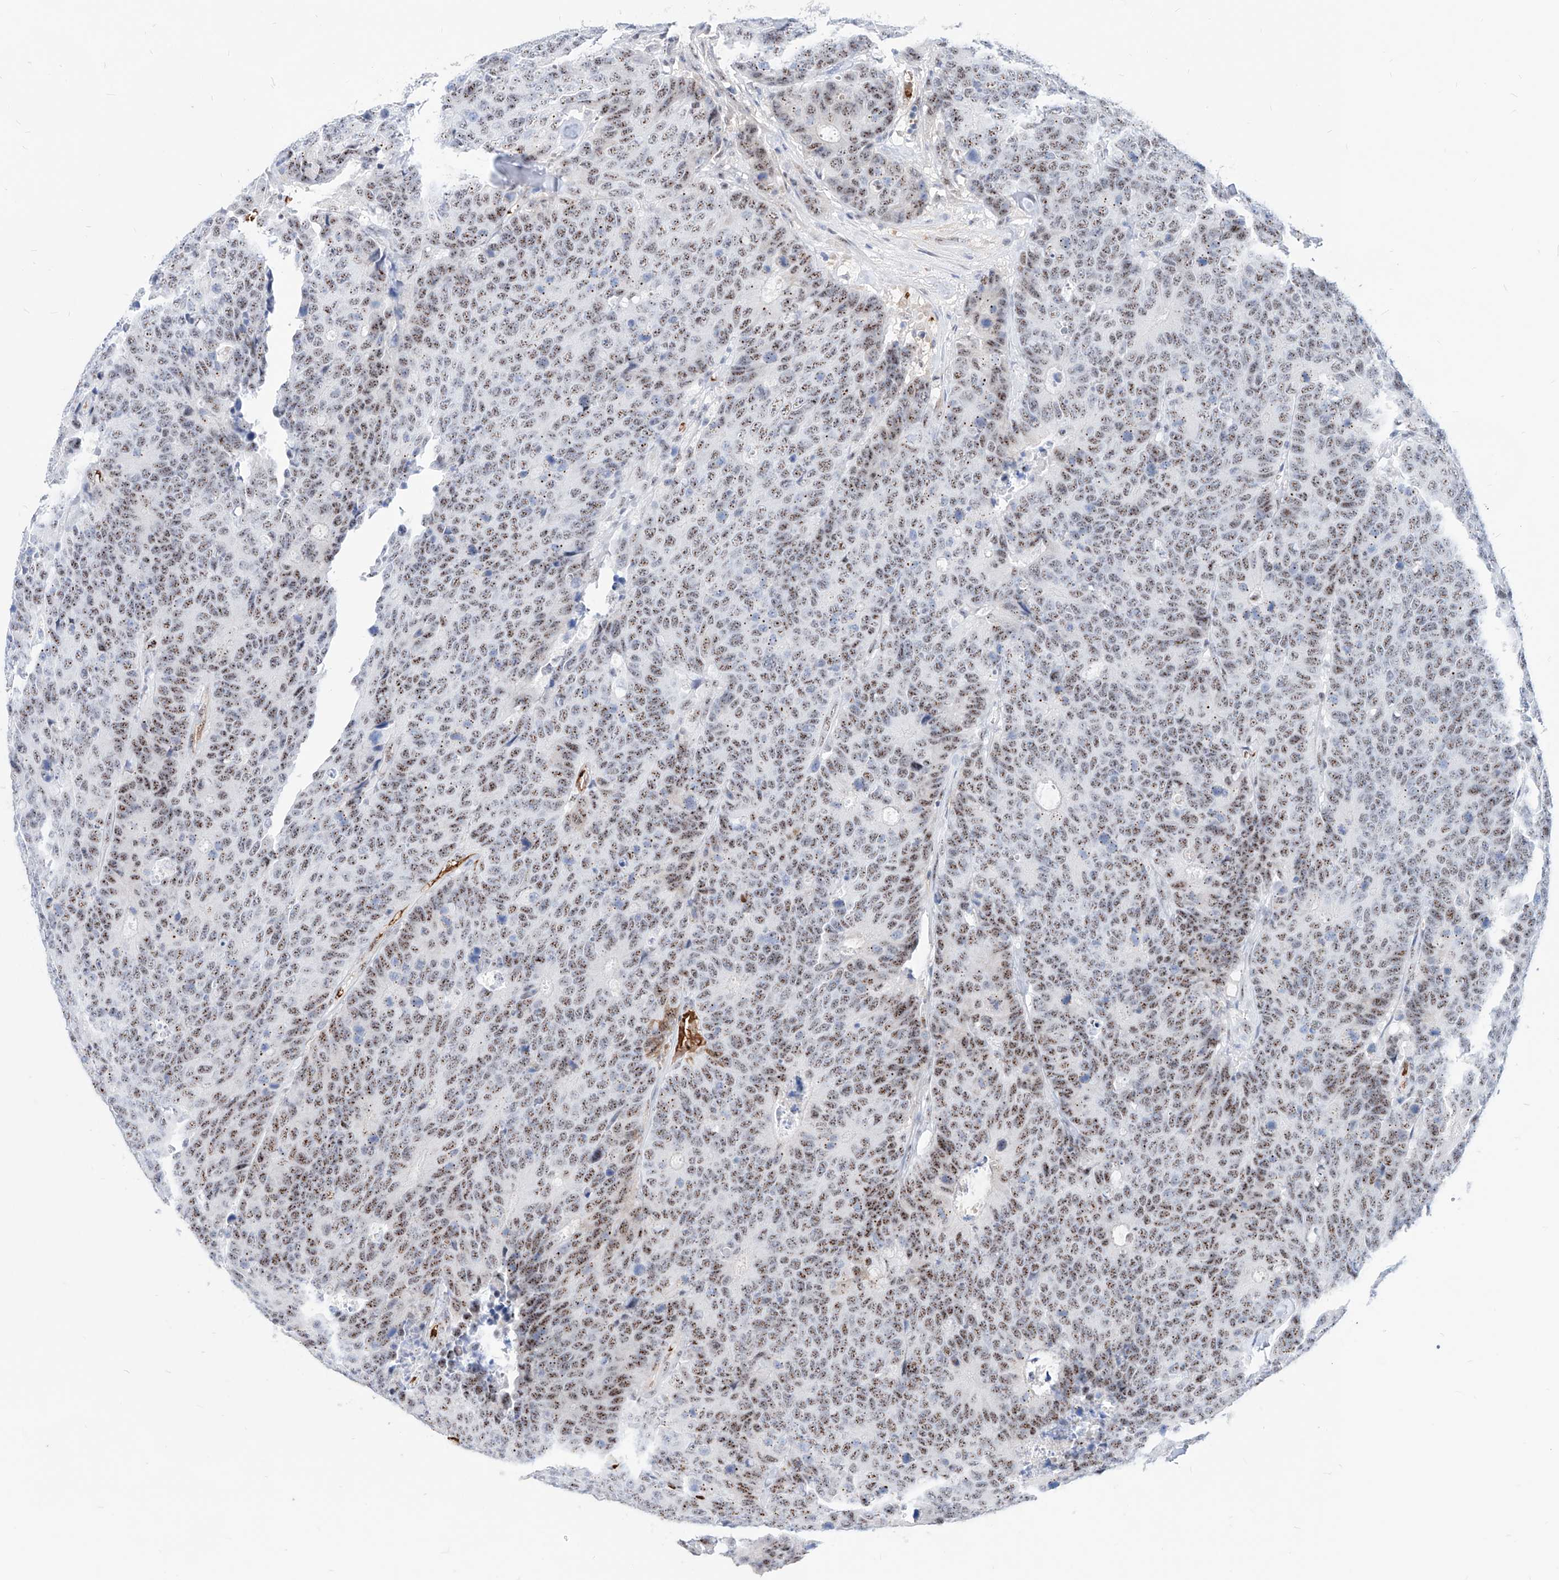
{"staining": {"intensity": "moderate", "quantity": ">75%", "location": "nuclear"}, "tissue": "colorectal cancer", "cell_type": "Tumor cells", "image_type": "cancer", "snomed": [{"axis": "morphology", "description": "Adenocarcinoma, NOS"}, {"axis": "topography", "description": "Colon"}], "caption": "The micrograph exhibits staining of colorectal adenocarcinoma, revealing moderate nuclear protein positivity (brown color) within tumor cells. (DAB IHC with brightfield microscopy, high magnification).", "gene": "ZFP42", "patient": {"sex": "female", "age": 86}}